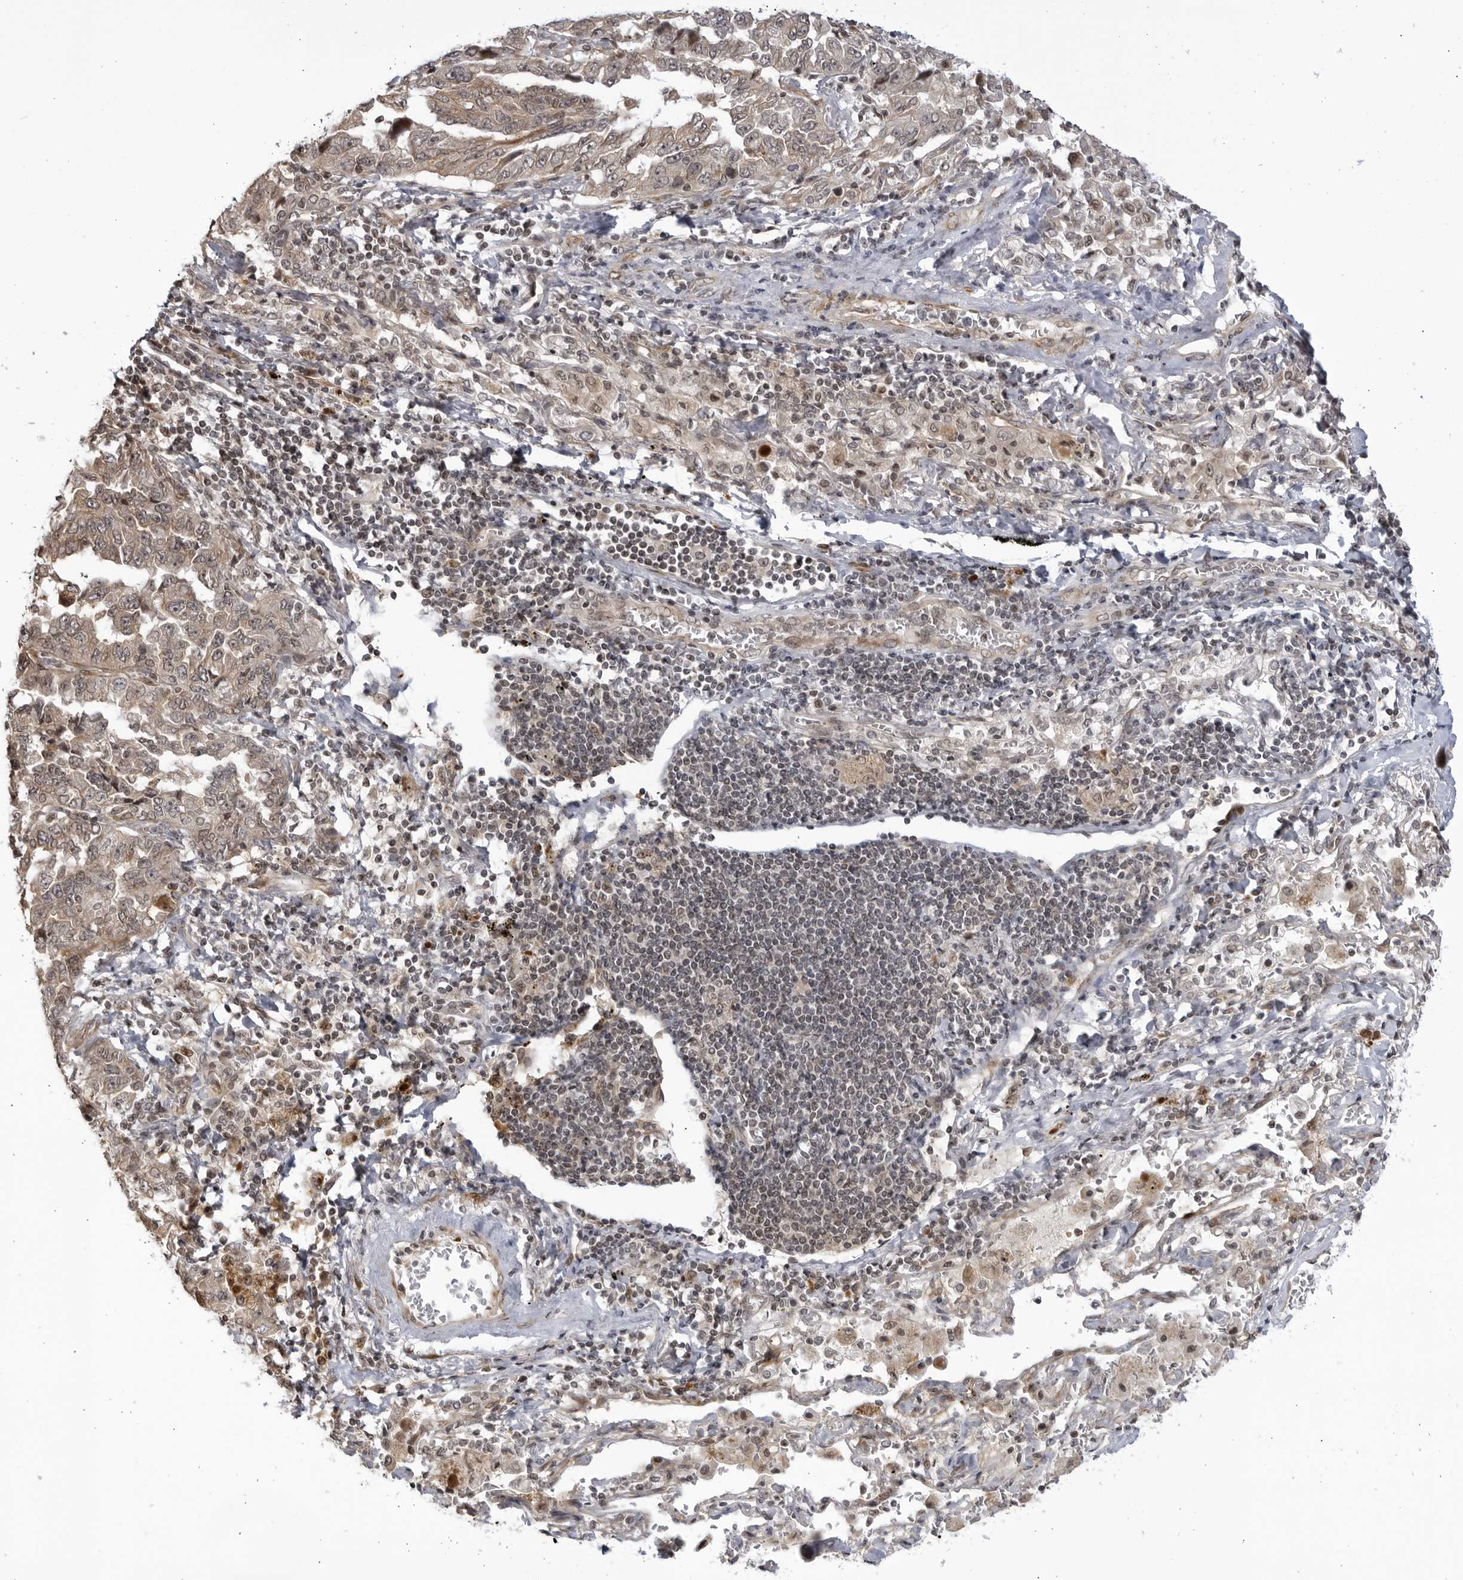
{"staining": {"intensity": "weak", "quantity": "25%-75%", "location": "cytoplasmic/membranous,nuclear"}, "tissue": "lung cancer", "cell_type": "Tumor cells", "image_type": "cancer", "snomed": [{"axis": "morphology", "description": "Adenocarcinoma, NOS"}, {"axis": "topography", "description": "Lung"}], "caption": "There is low levels of weak cytoplasmic/membranous and nuclear staining in tumor cells of lung cancer (adenocarcinoma), as demonstrated by immunohistochemical staining (brown color).", "gene": "CNBD1", "patient": {"sex": "female", "age": 51}}